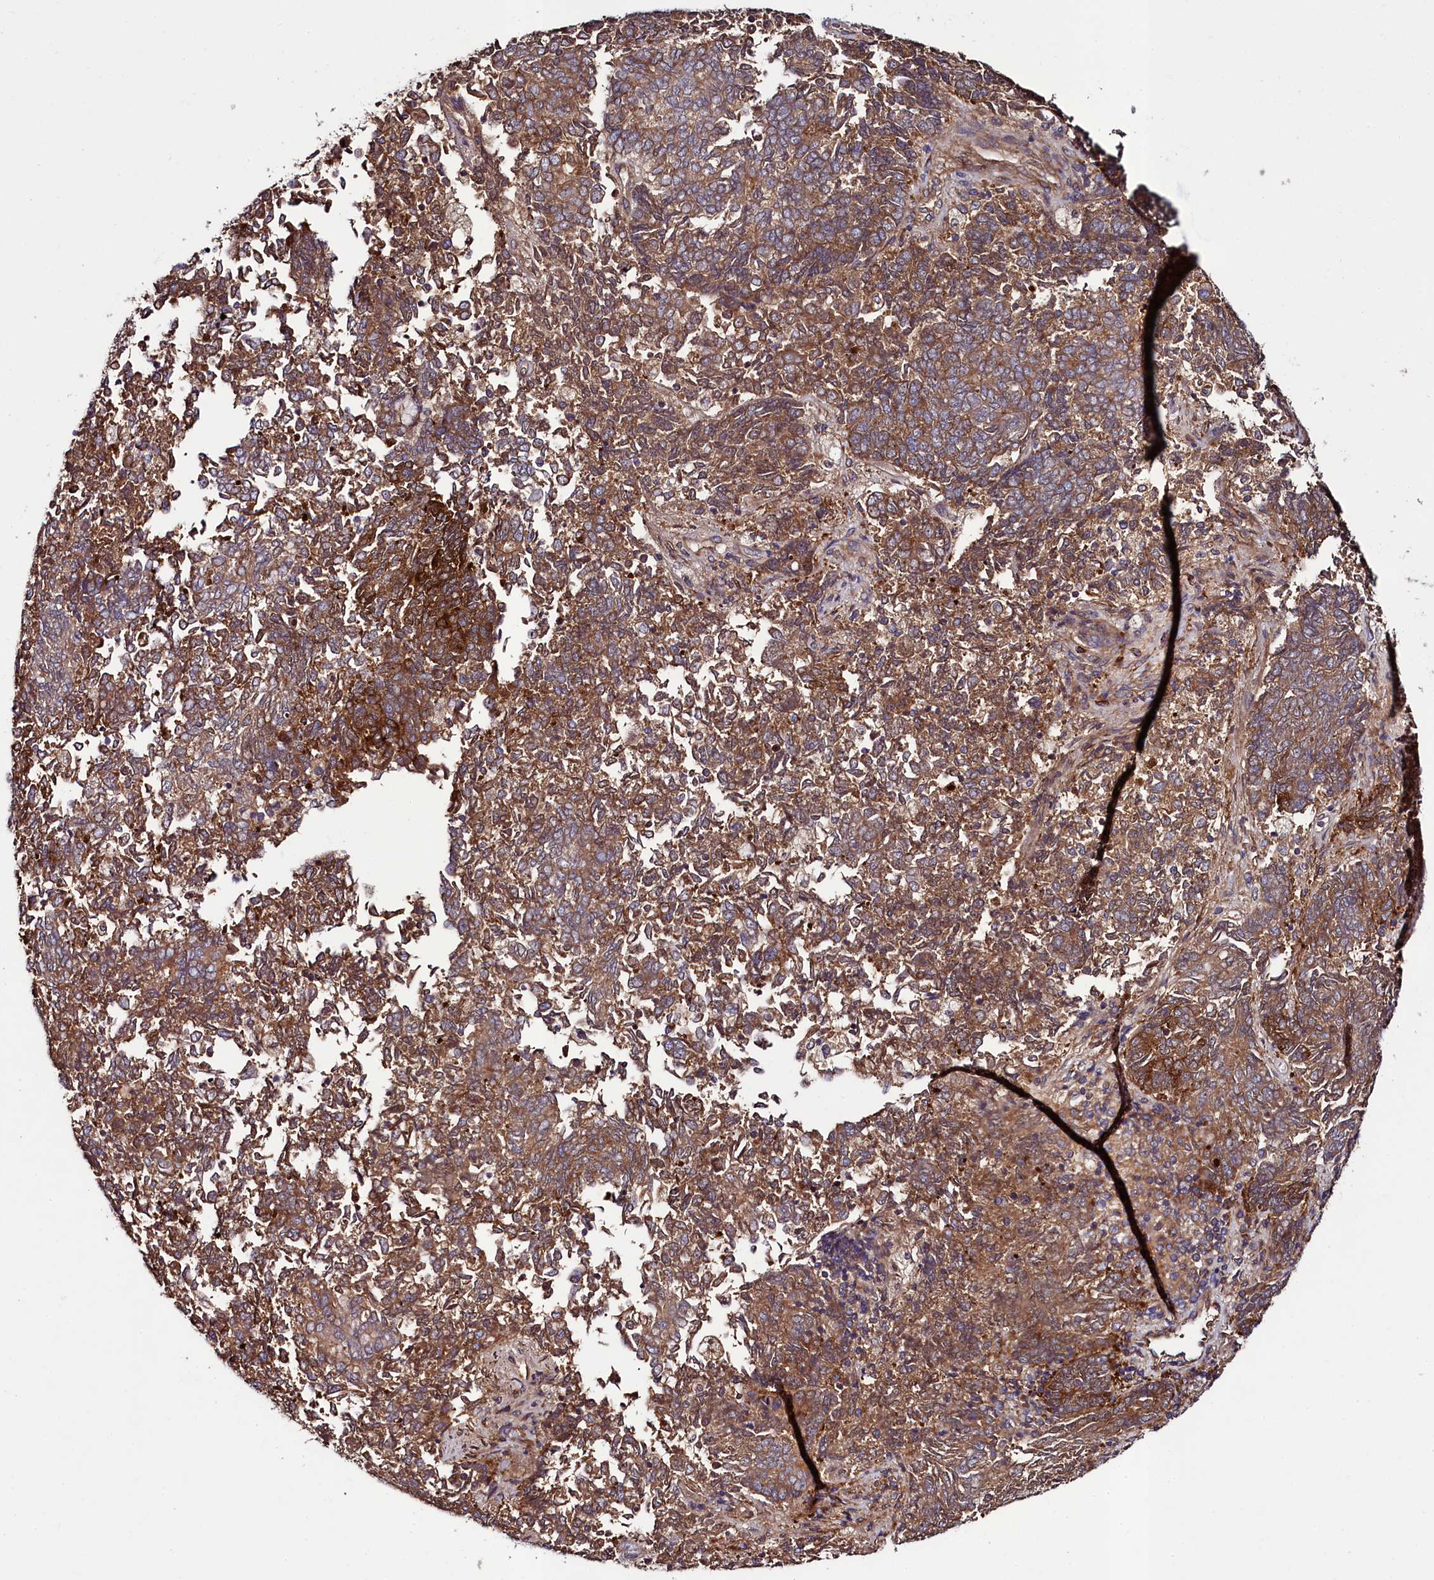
{"staining": {"intensity": "moderate", "quantity": ">75%", "location": "cytoplasmic/membranous"}, "tissue": "endometrial cancer", "cell_type": "Tumor cells", "image_type": "cancer", "snomed": [{"axis": "morphology", "description": "Adenocarcinoma, NOS"}, {"axis": "topography", "description": "Endometrium"}], "caption": "Immunohistochemical staining of human endometrial adenocarcinoma reveals medium levels of moderate cytoplasmic/membranous protein staining in approximately >75% of tumor cells. The staining was performed using DAB to visualize the protein expression in brown, while the nuclei were stained in blue with hematoxylin (Magnification: 20x).", "gene": "CCDC102A", "patient": {"sex": "female", "age": 80}}